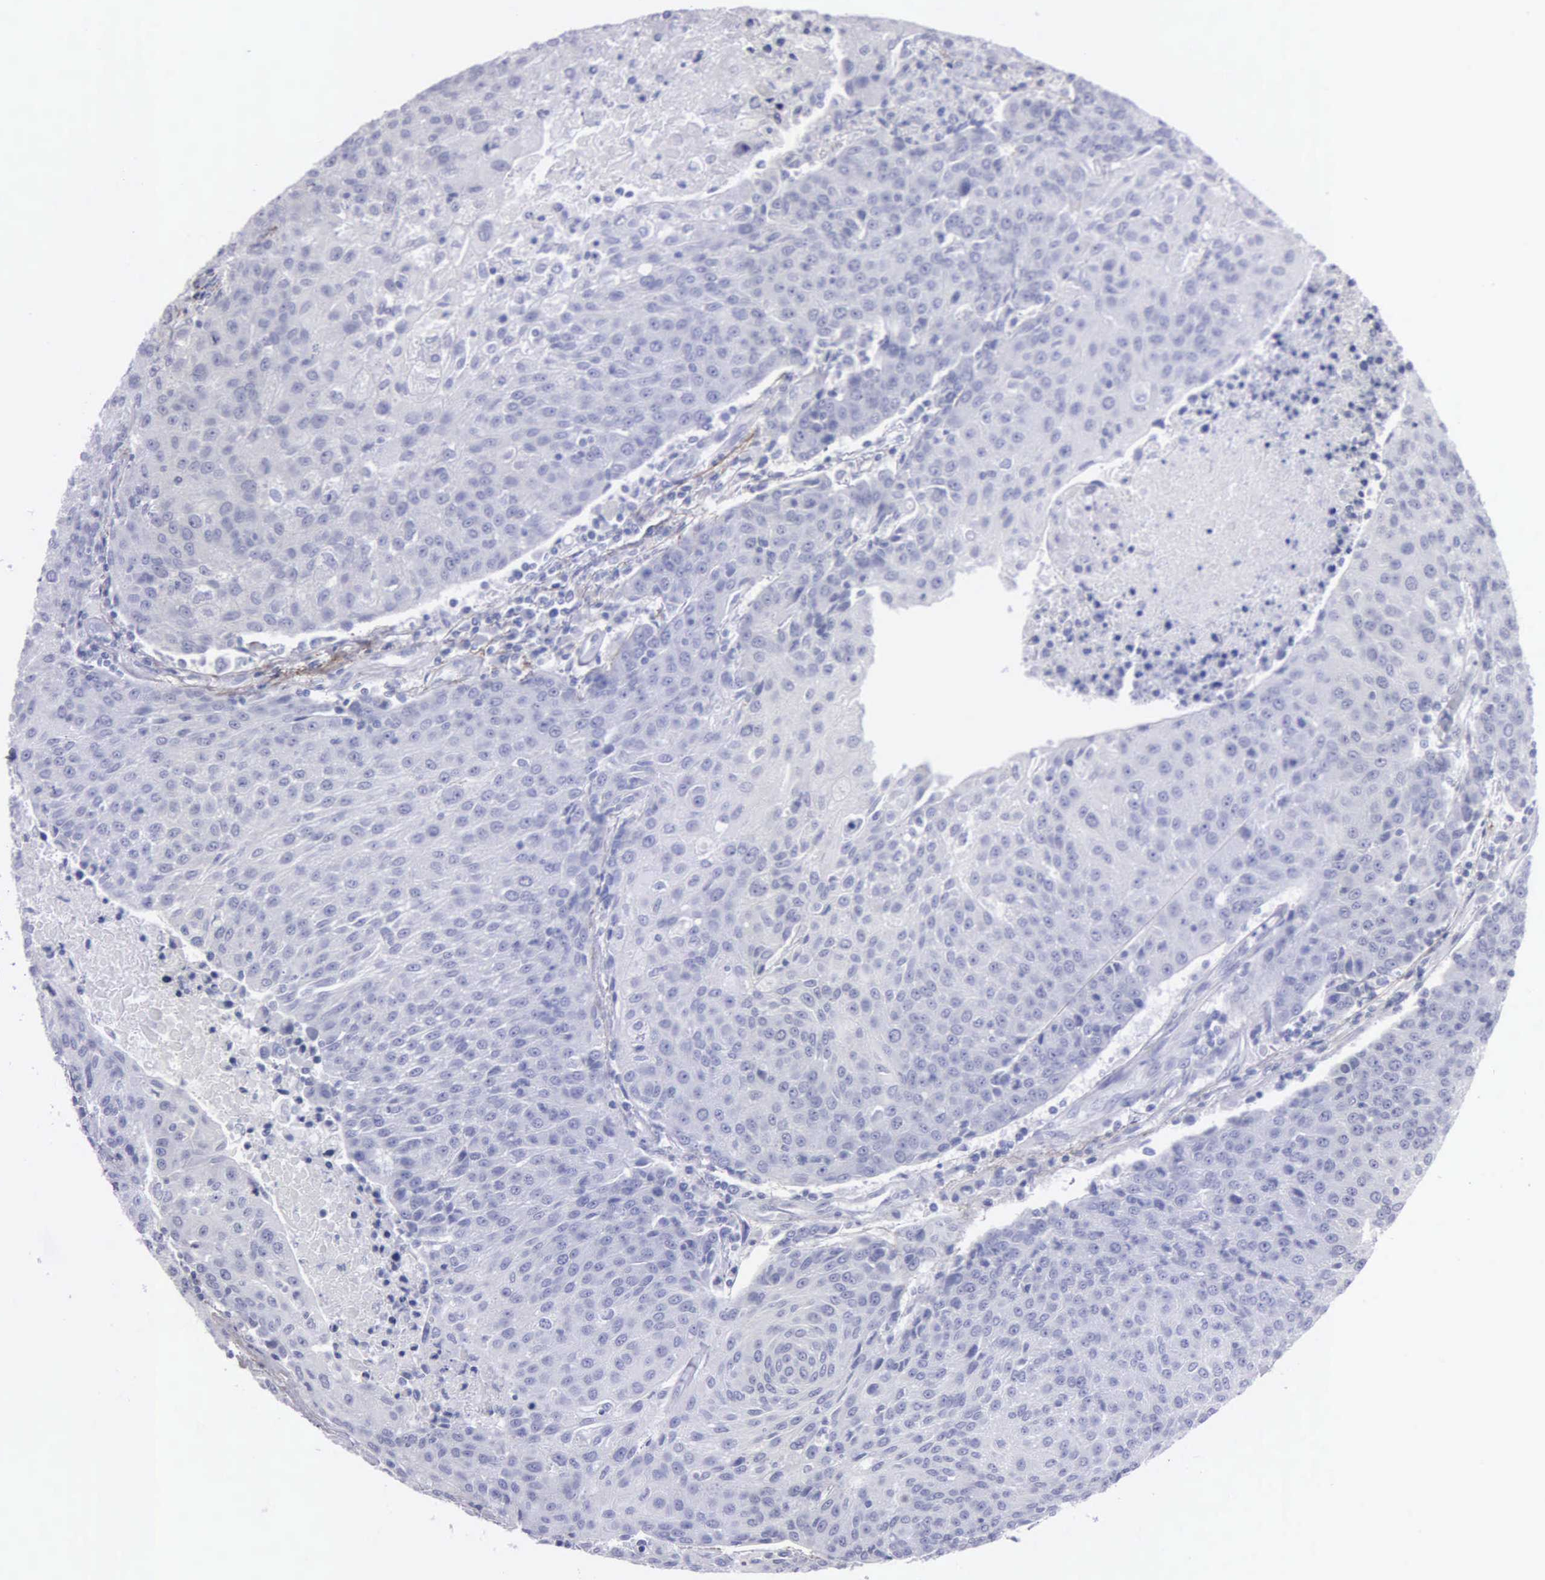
{"staining": {"intensity": "negative", "quantity": "none", "location": "none"}, "tissue": "urothelial cancer", "cell_type": "Tumor cells", "image_type": "cancer", "snomed": [{"axis": "morphology", "description": "Urothelial carcinoma, High grade"}, {"axis": "topography", "description": "Urinary bladder"}], "caption": "Immunohistochemistry of high-grade urothelial carcinoma reveals no staining in tumor cells. Brightfield microscopy of immunohistochemistry stained with DAB (brown) and hematoxylin (blue), captured at high magnification.", "gene": "FBLN5", "patient": {"sex": "female", "age": 85}}